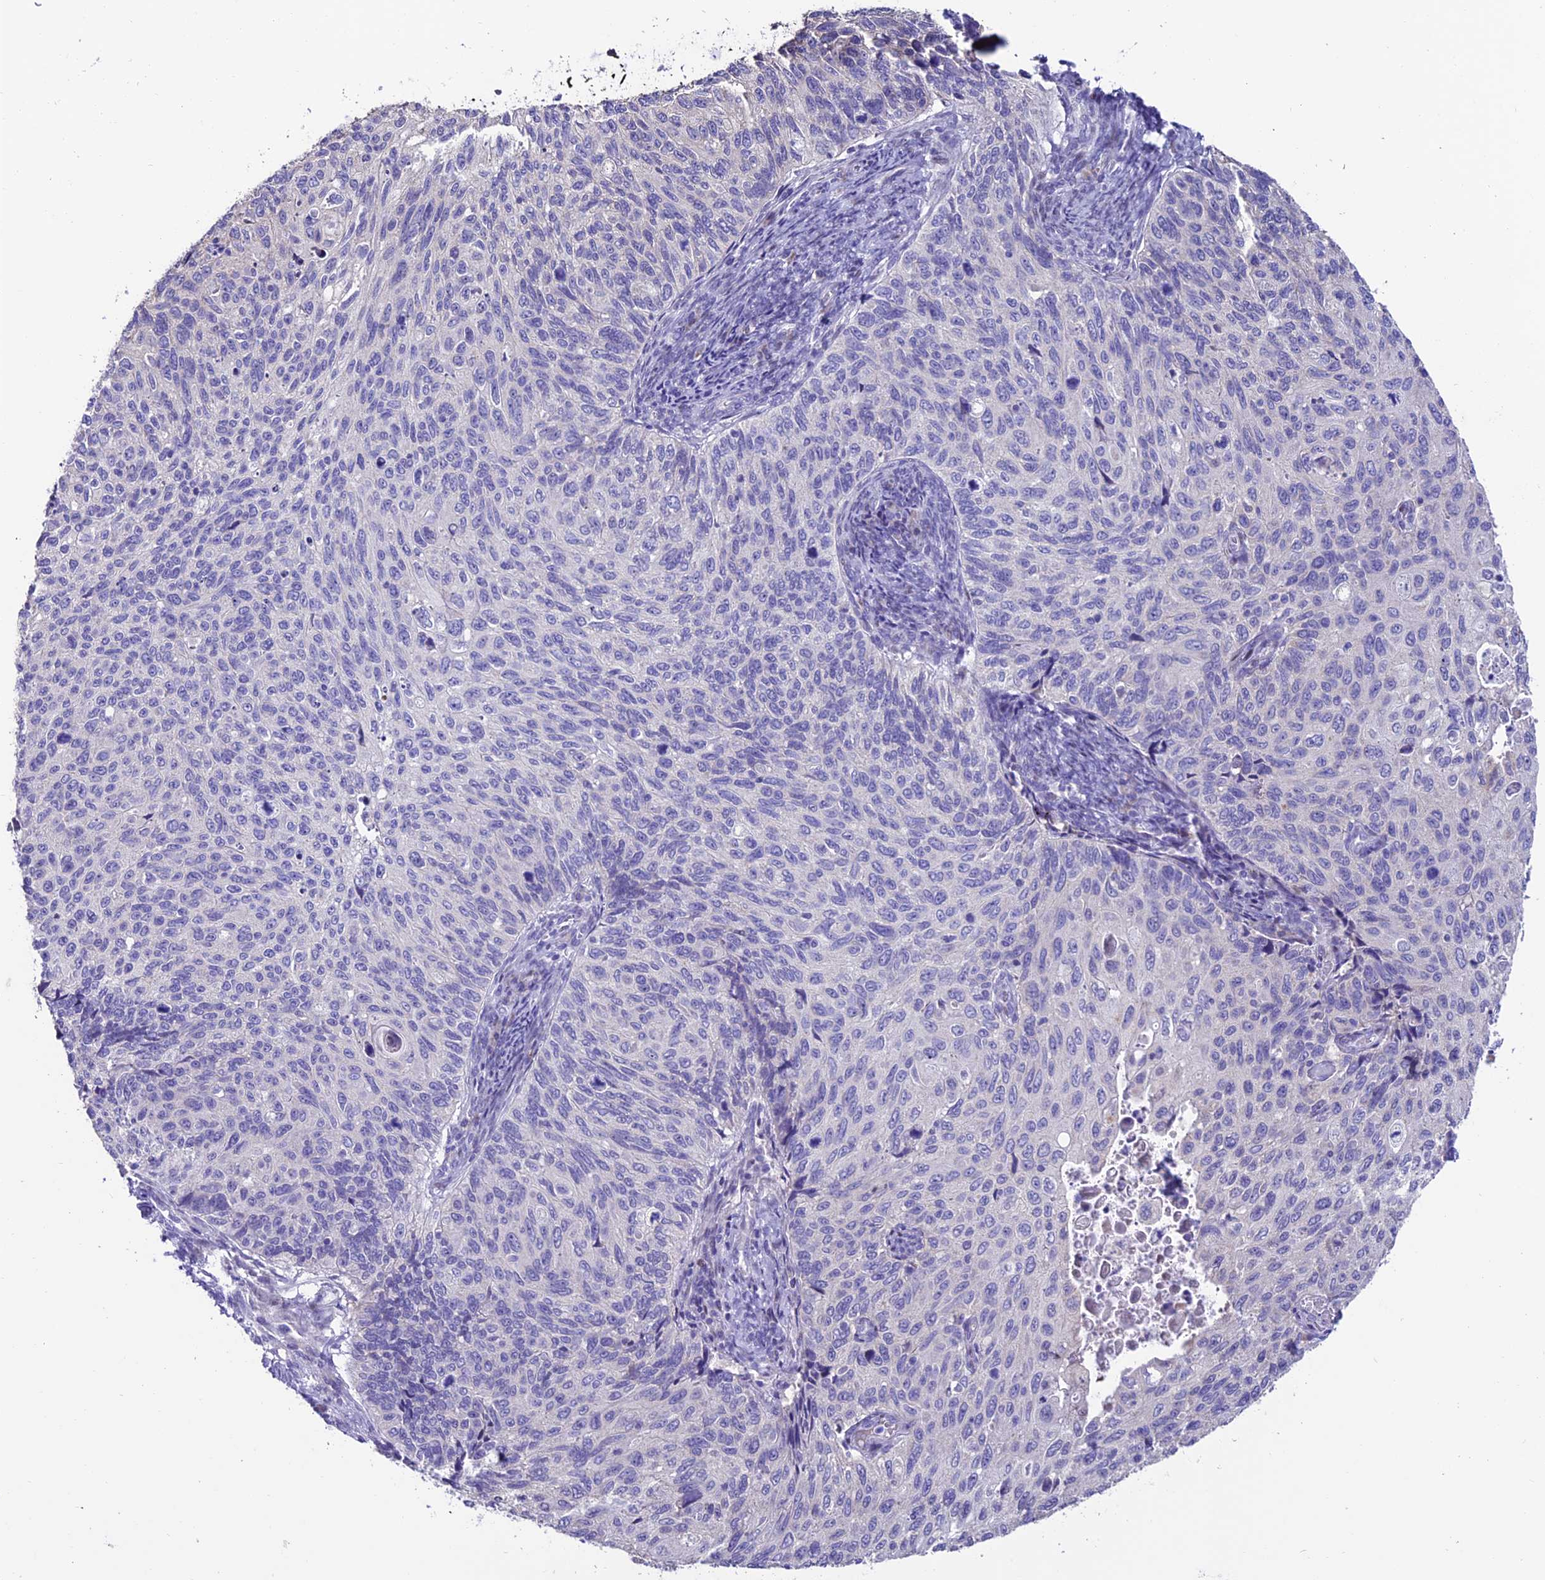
{"staining": {"intensity": "negative", "quantity": "none", "location": "none"}, "tissue": "cervical cancer", "cell_type": "Tumor cells", "image_type": "cancer", "snomed": [{"axis": "morphology", "description": "Squamous cell carcinoma, NOS"}, {"axis": "topography", "description": "Cervix"}], "caption": "Immunohistochemistry (IHC) photomicrograph of cervical cancer (squamous cell carcinoma) stained for a protein (brown), which demonstrates no expression in tumor cells.", "gene": "SLC10A1", "patient": {"sex": "female", "age": 70}}